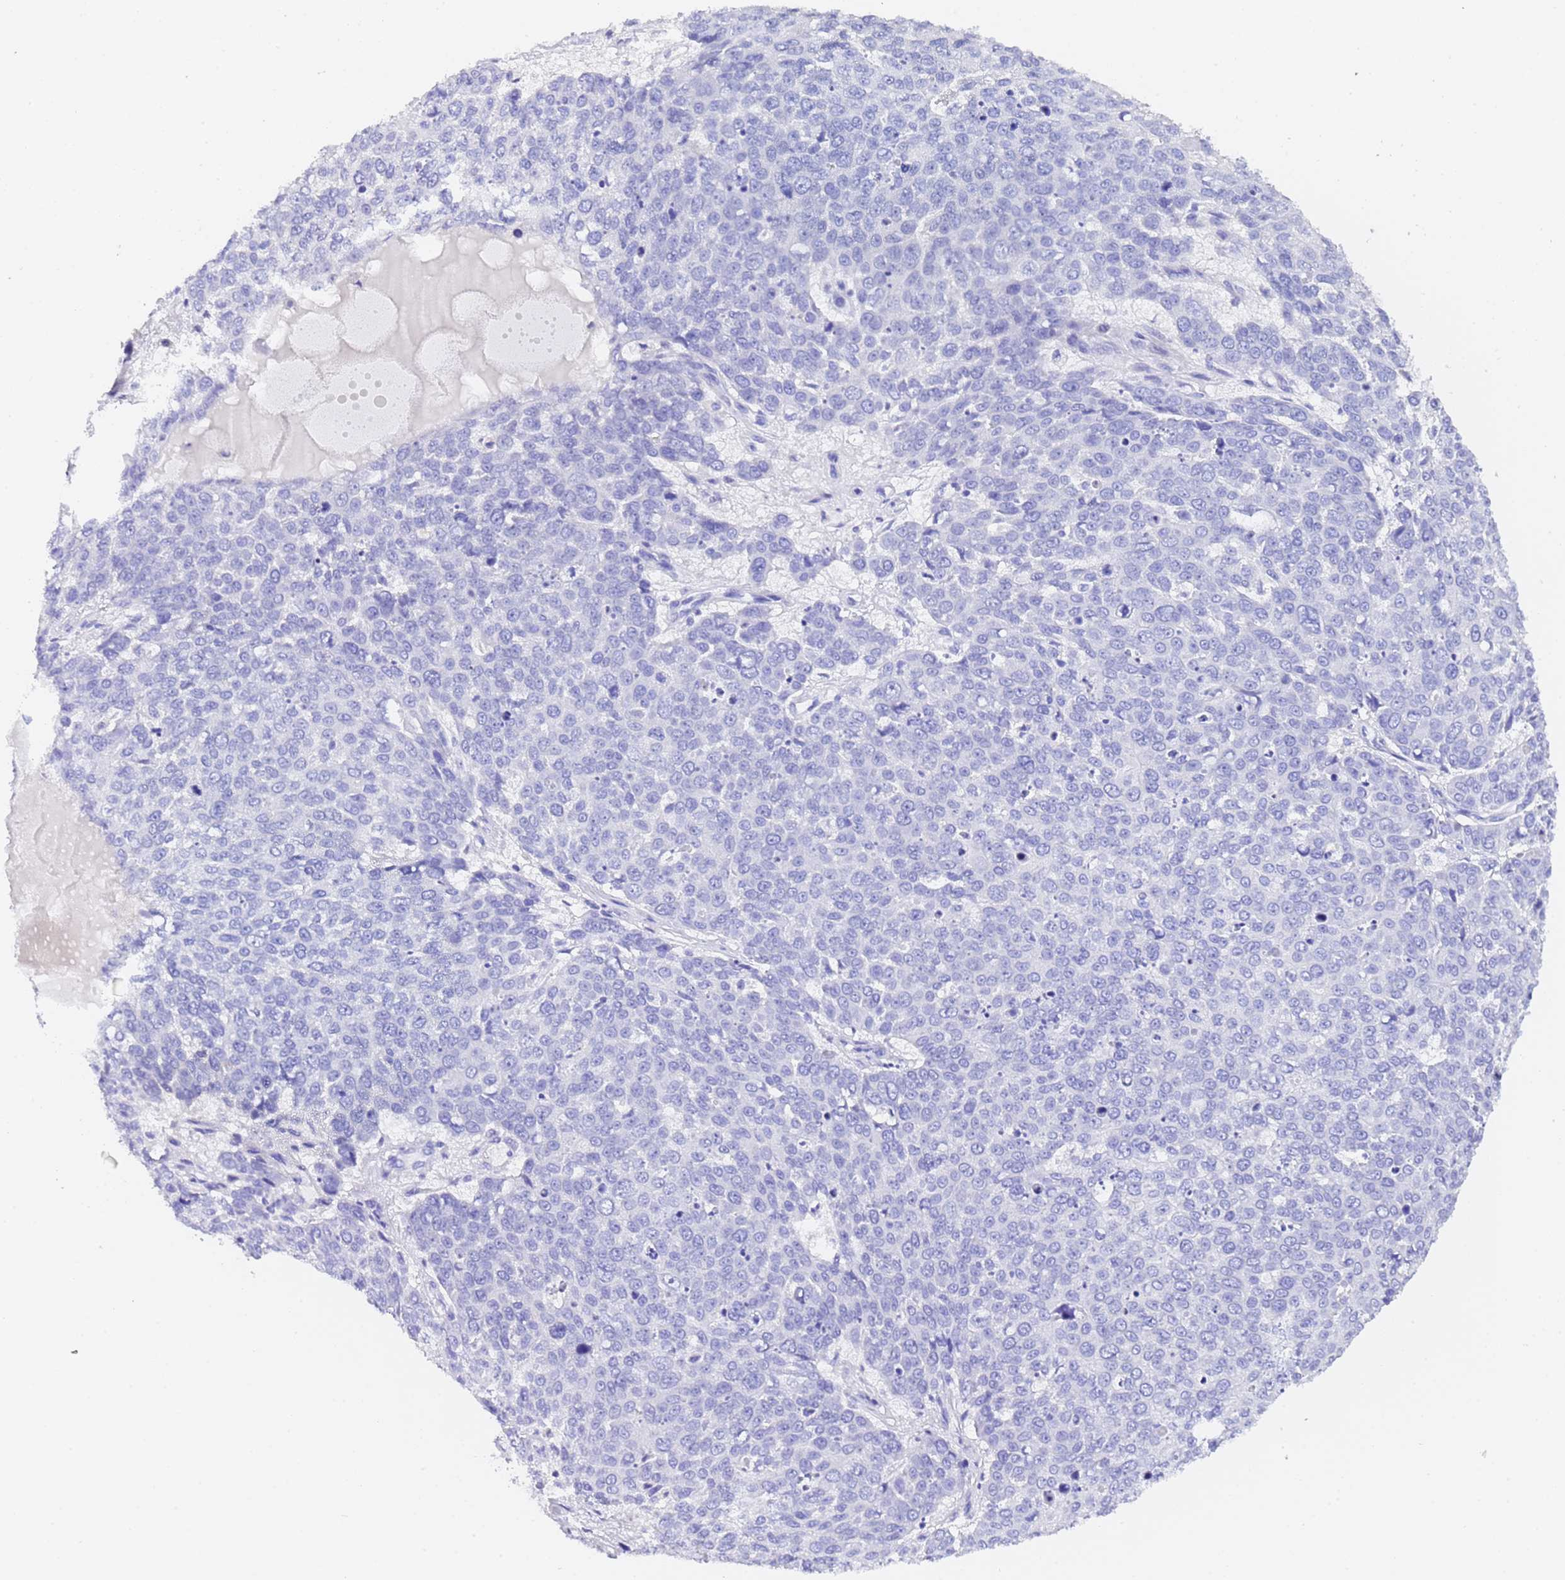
{"staining": {"intensity": "negative", "quantity": "none", "location": "none"}, "tissue": "skin cancer", "cell_type": "Tumor cells", "image_type": "cancer", "snomed": [{"axis": "morphology", "description": "Squamous cell carcinoma, NOS"}, {"axis": "topography", "description": "Skin"}], "caption": "Squamous cell carcinoma (skin) stained for a protein using IHC reveals no positivity tumor cells.", "gene": "GABRA1", "patient": {"sex": "male", "age": 71}}